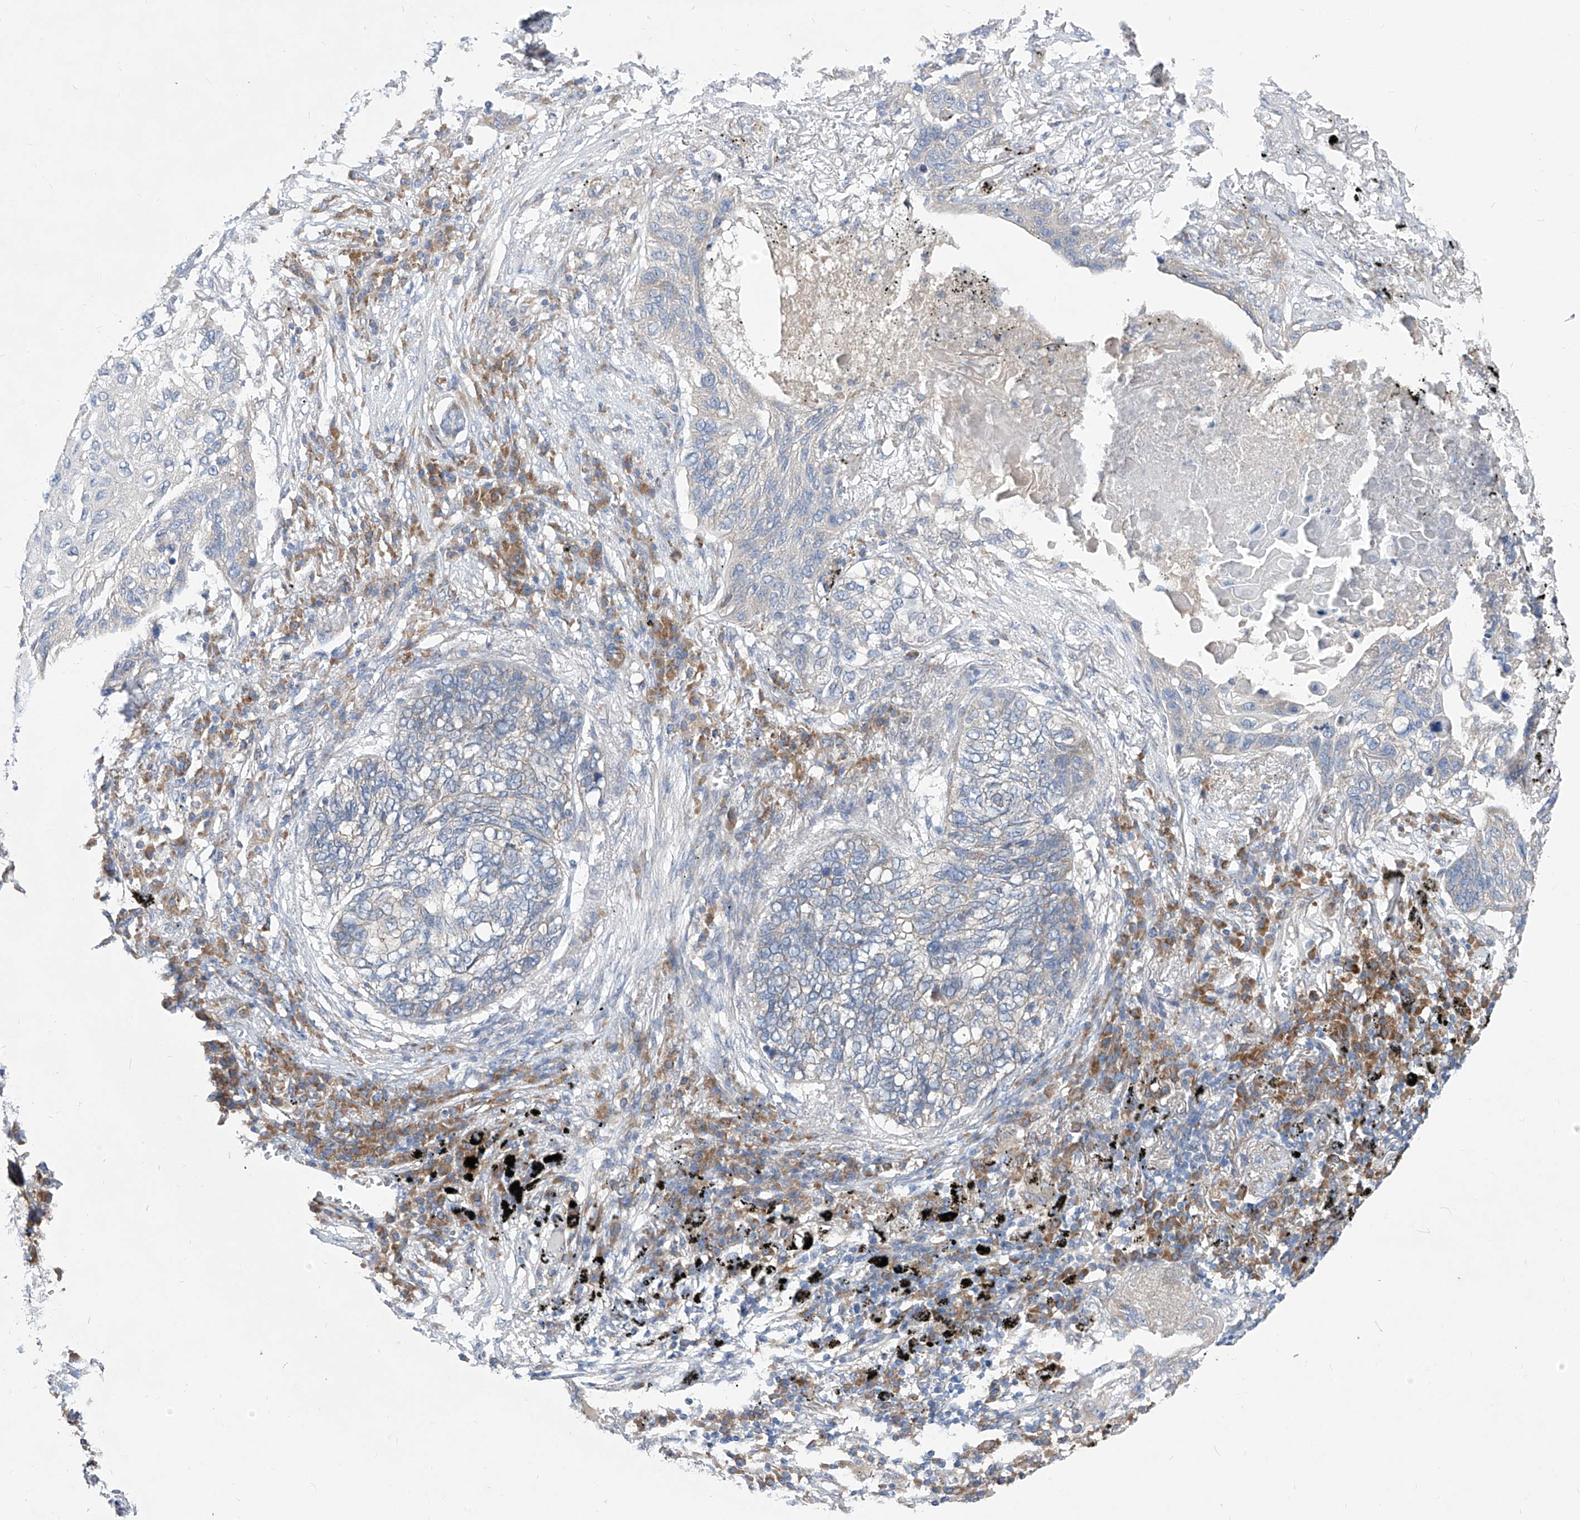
{"staining": {"intensity": "negative", "quantity": "none", "location": "none"}, "tissue": "lung cancer", "cell_type": "Tumor cells", "image_type": "cancer", "snomed": [{"axis": "morphology", "description": "Squamous cell carcinoma, NOS"}, {"axis": "topography", "description": "Lung"}], "caption": "DAB immunohistochemical staining of lung cancer (squamous cell carcinoma) reveals no significant expression in tumor cells.", "gene": "UFL1", "patient": {"sex": "female", "age": 63}}